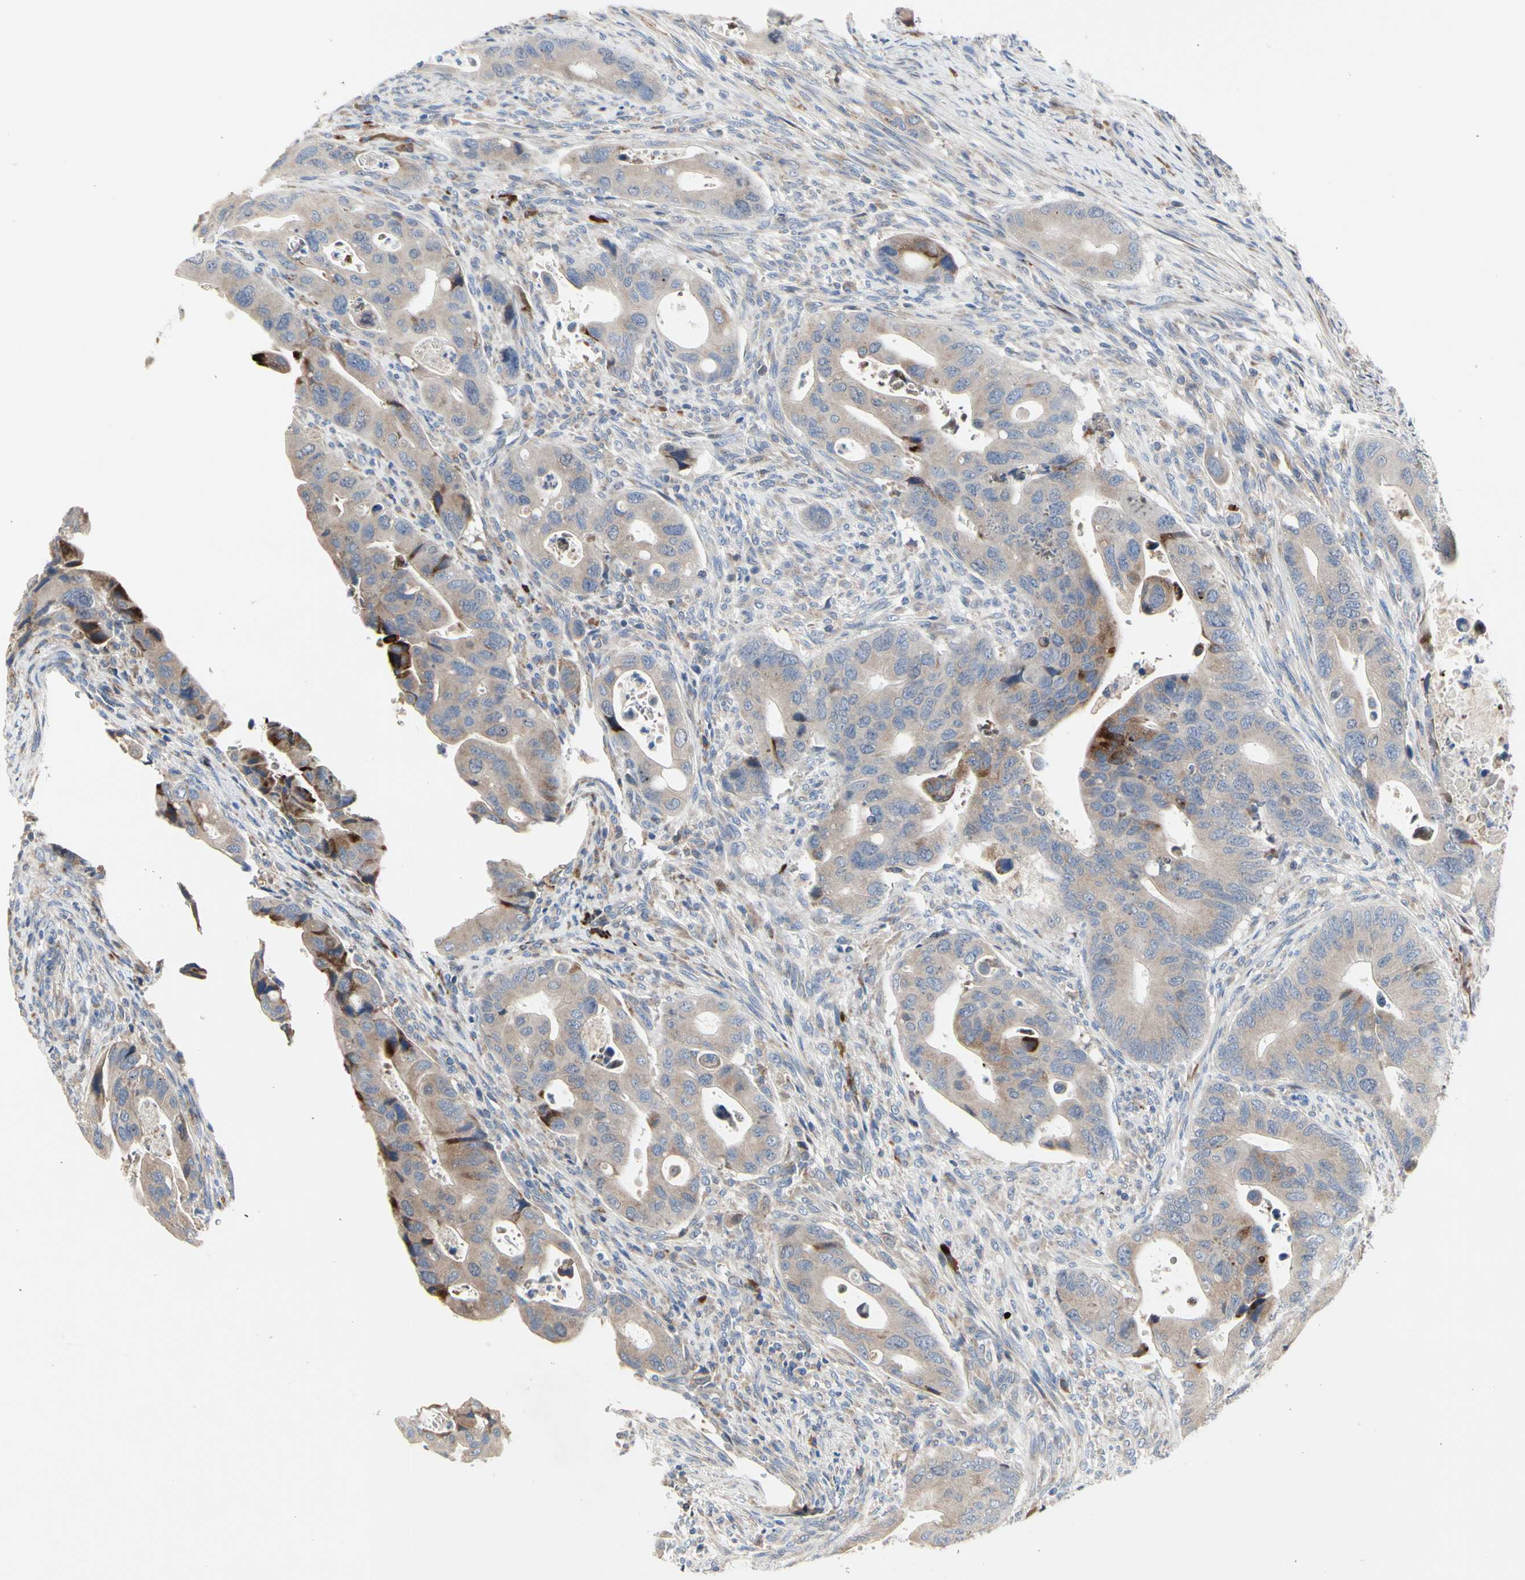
{"staining": {"intensity": "weak", "quantity": ">75%", "location": "cytoplasmic/membranous"}, "tissue": "colorectal cancer", "cell_type": "Tumor cells", "image_type": "cancer", "snomed": [{"axis": "morphology", "description": "Adenocarcinoma, NOS"}, {"axis": "topography", "description": "Rectum"}], "caption": "A low amount of weak cytoplasmic/membranous expression is present in approximately >75% of tumor cells in colorectal adenocarcinoma tissue.", "gene": "MMEL1", "patient": {"sex": "female", "age": 57}}